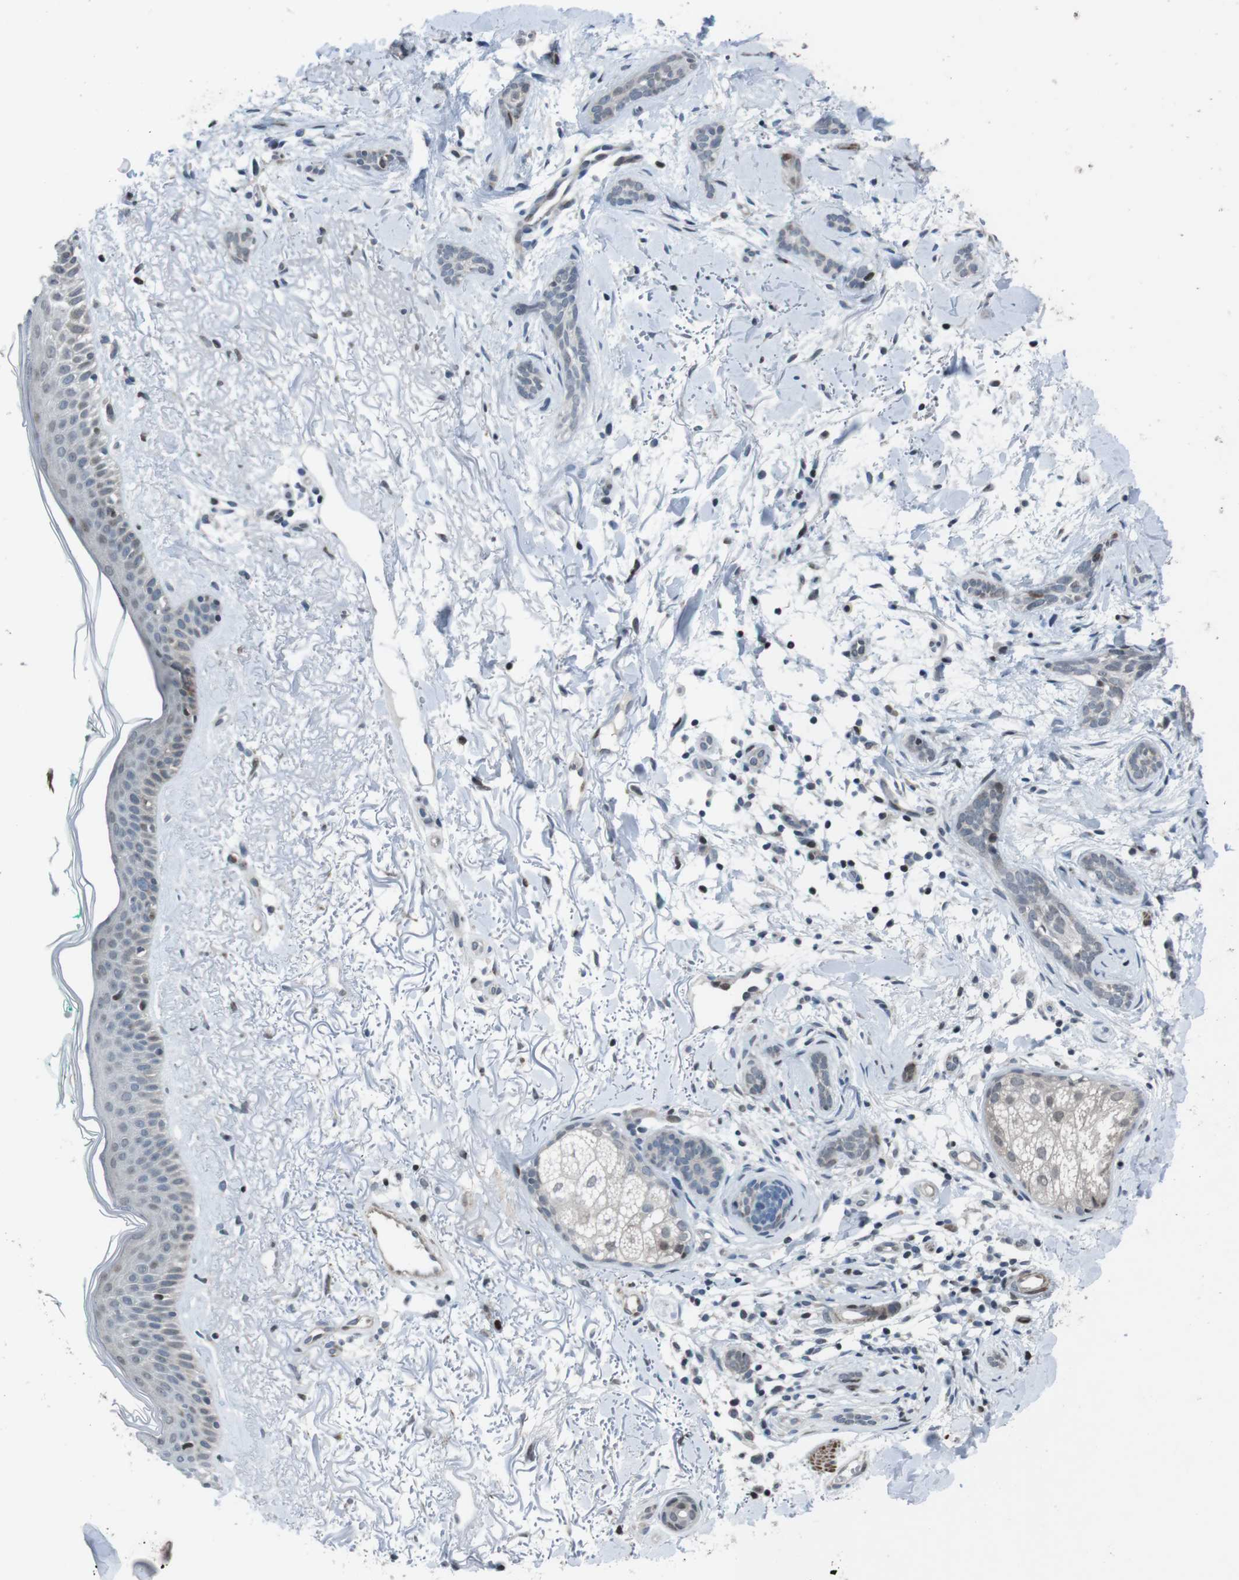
{"staining": {"intensity": "weak", "quantity": "<25%", "location": "cytoplasmic/membranous,nuclear"}, "tissue": "skin cancer", "cell_type": "Tumor cells", "image_type": "cancer", "snomed": [{"axis": "morphology", "description": "Basal cell carcinoma"}, {"axis": "morphology", "description": "Adnexal tumor, benign"}, {"axis": "topography", "description": "Skin"}], "caption": "Skin cancer (basal cell carcinoma) was stained to show a protein in brown. There is no significant staining in tumor cells. (DAB immunohistochemistry with hematoxylin counter stain).", "gene": "PBRM1", "patient": {"sex": "female", "age": 42}}